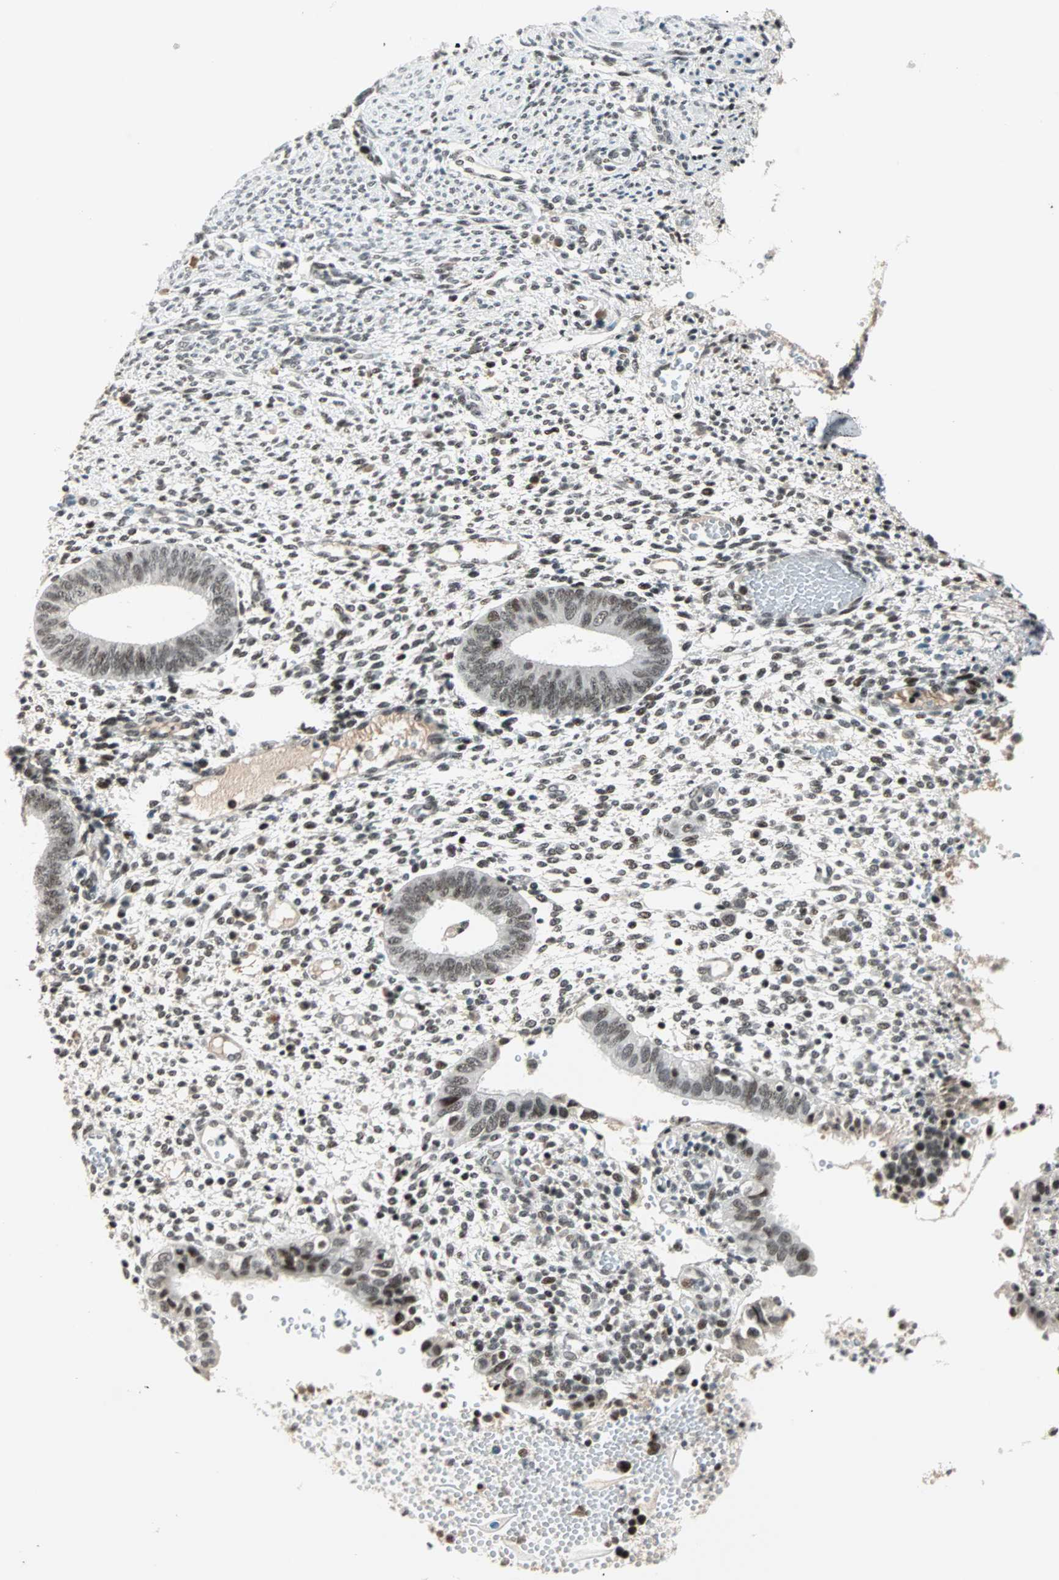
{"staining": {"intensity": "strong", "quantity": "25%-75%", "location": "nuclear"}, "tissue": "endometrium", "cell_type": "Cells in endometrial stroma", "image_type": "normal", "snomed": [{"axis": "morphology", "description": "Normal tissue, NOS"}, {"axis": "topography", "description": "Endometrium"}], "caption": "Immunohistochemical staining of benign endometrium demonstrates high levels of strong nuclear positivity in approximately 25%-75% of cells in endometrial stroma. (Brightfield microscopy of DAB IHC at high magnification).", "gene": "SIN3A", "patient": {"sex": "female", "age": 35}}